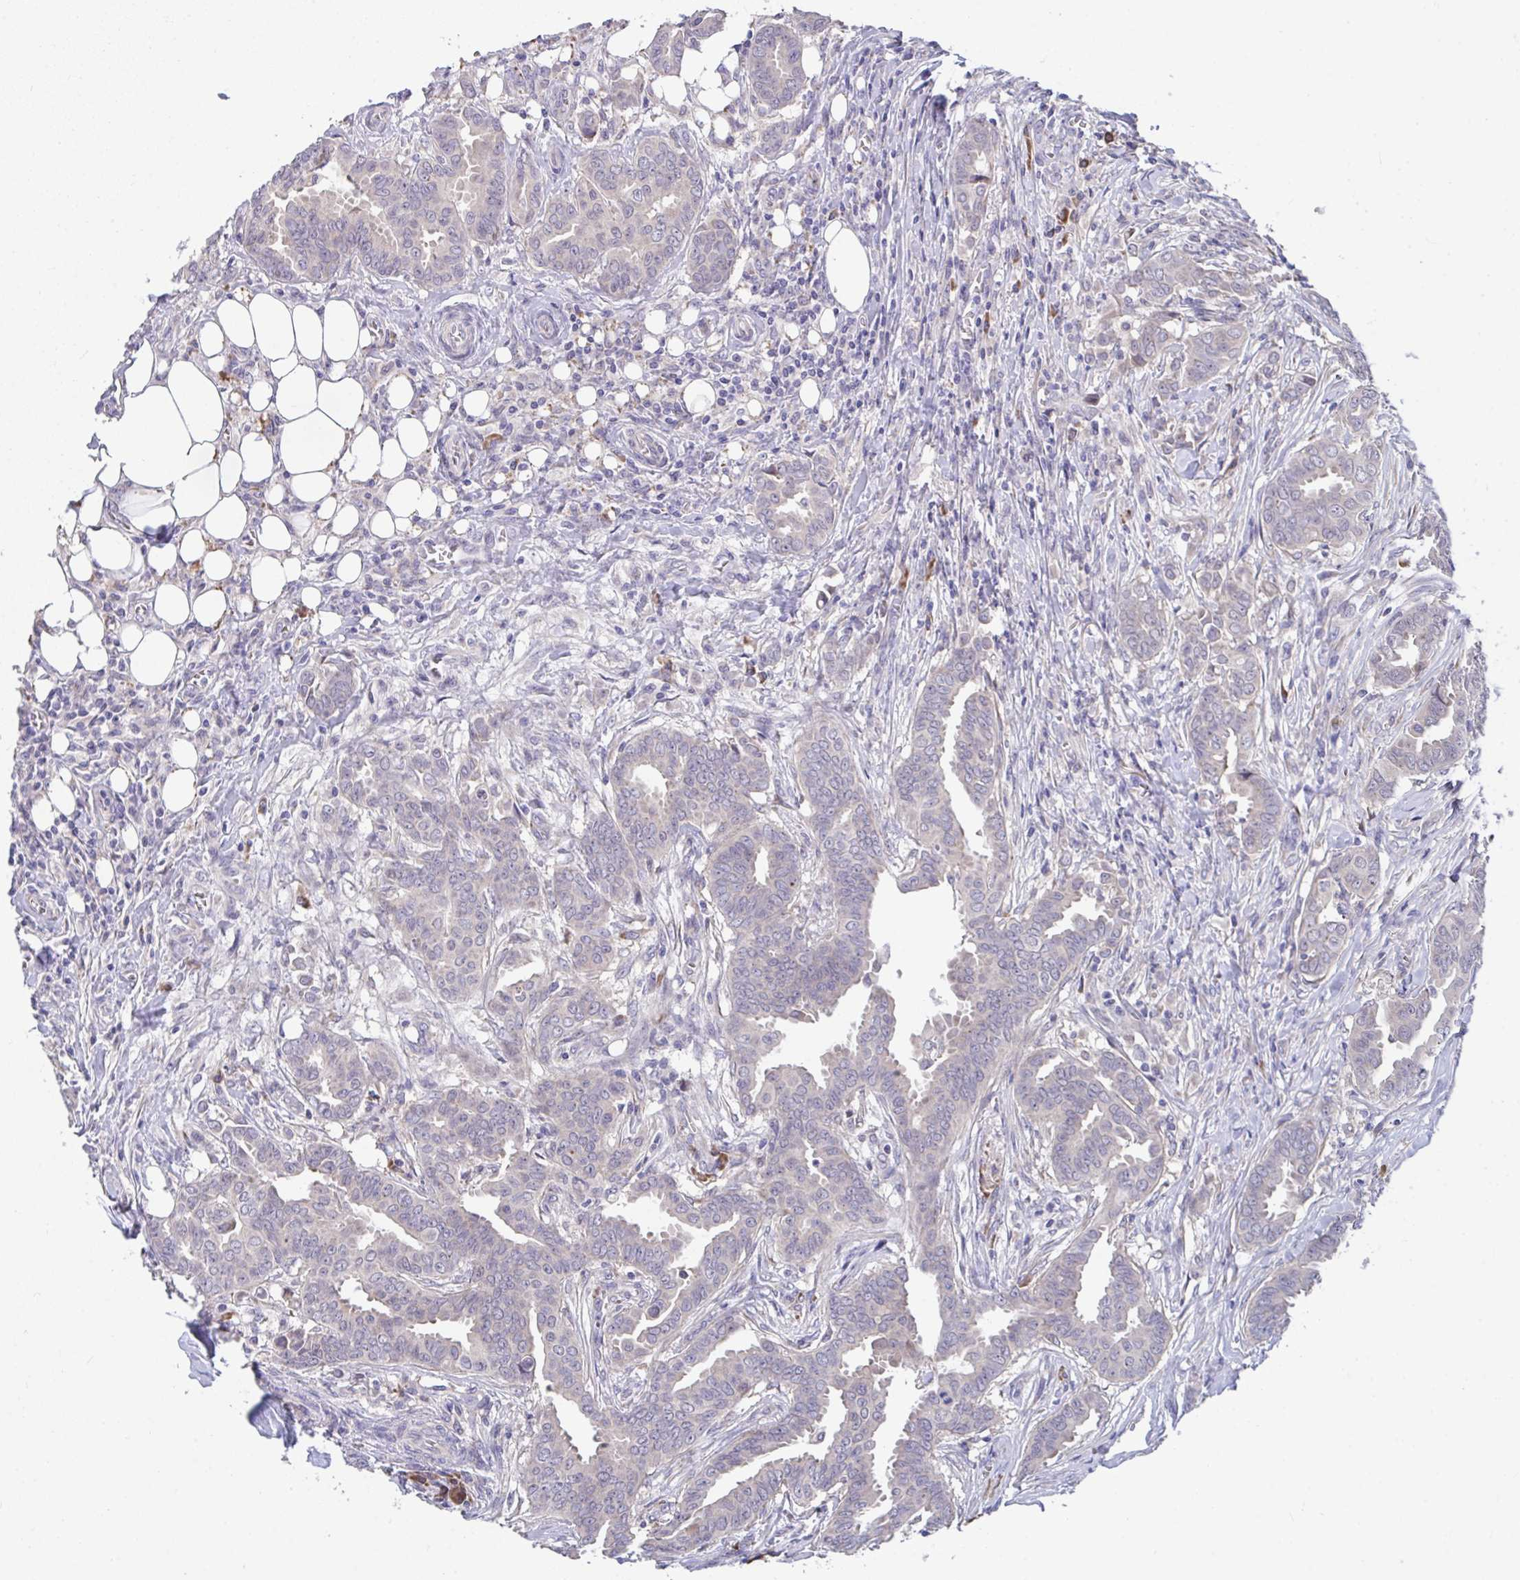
{"staining": {"intensity": "negative", "quantity": "none", "location": "none"}, "tissue": "breast cancer", "cell_type": "Tumor cells", "image_type": "cancer", "snomed": [{"axis": "morphology", "description": "Duct carcinoma"}, {"axis": "topography", "description": "Breast"}], "caption": "This image is of breast intraductal carcinoma stained with immunohistochemistry to label a protein in brown with the nuclei are counter-stained blue. There is no positivity in tumor cells.", "gene": "SUSD4", "patient": {"sex": "female", "age": 45}}